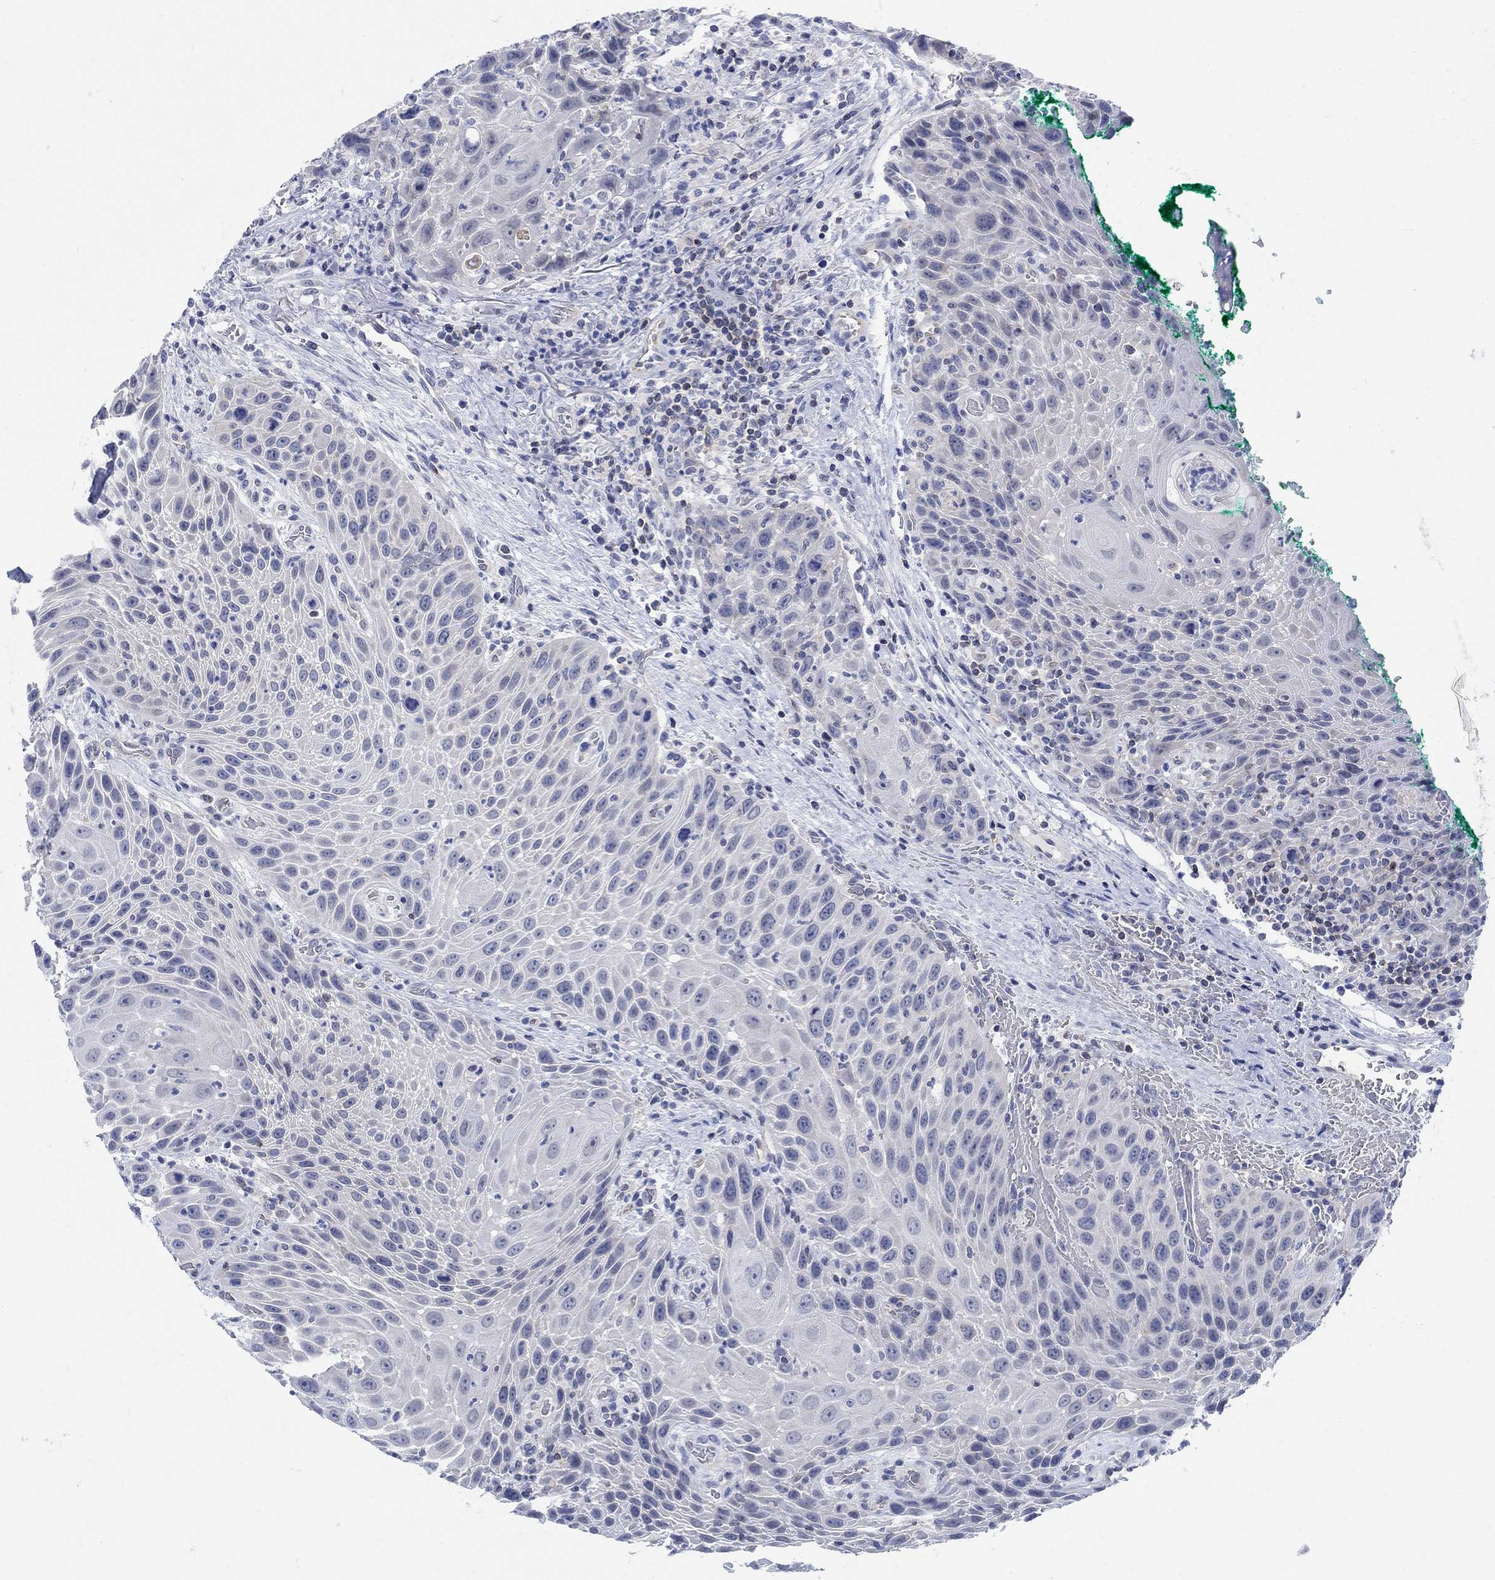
{"staining": {"intensity": "weak", "quantity": "<25%", "location": "cytoplasmic/membranous"}, "tissue": "head and neck cancer", "cell_type": "Tumor cells", "image_type": "cancer", "snomed": [{"axis": "morphology", "description": "Squamous cell carcinoma, NOS"}, {"axis": "topography", "description": "Head-Neck"}], "caption": "Immunohistochemical staining of human squamous cell carcinoma (head and neck) displays no significant staining in tumor cells. The staining is performed using DAB brown chromogen with nuclei counter-stained in using hematoxylin.", "gene": "PHF21B", "patient": {"sex": "male", "age": 69}}